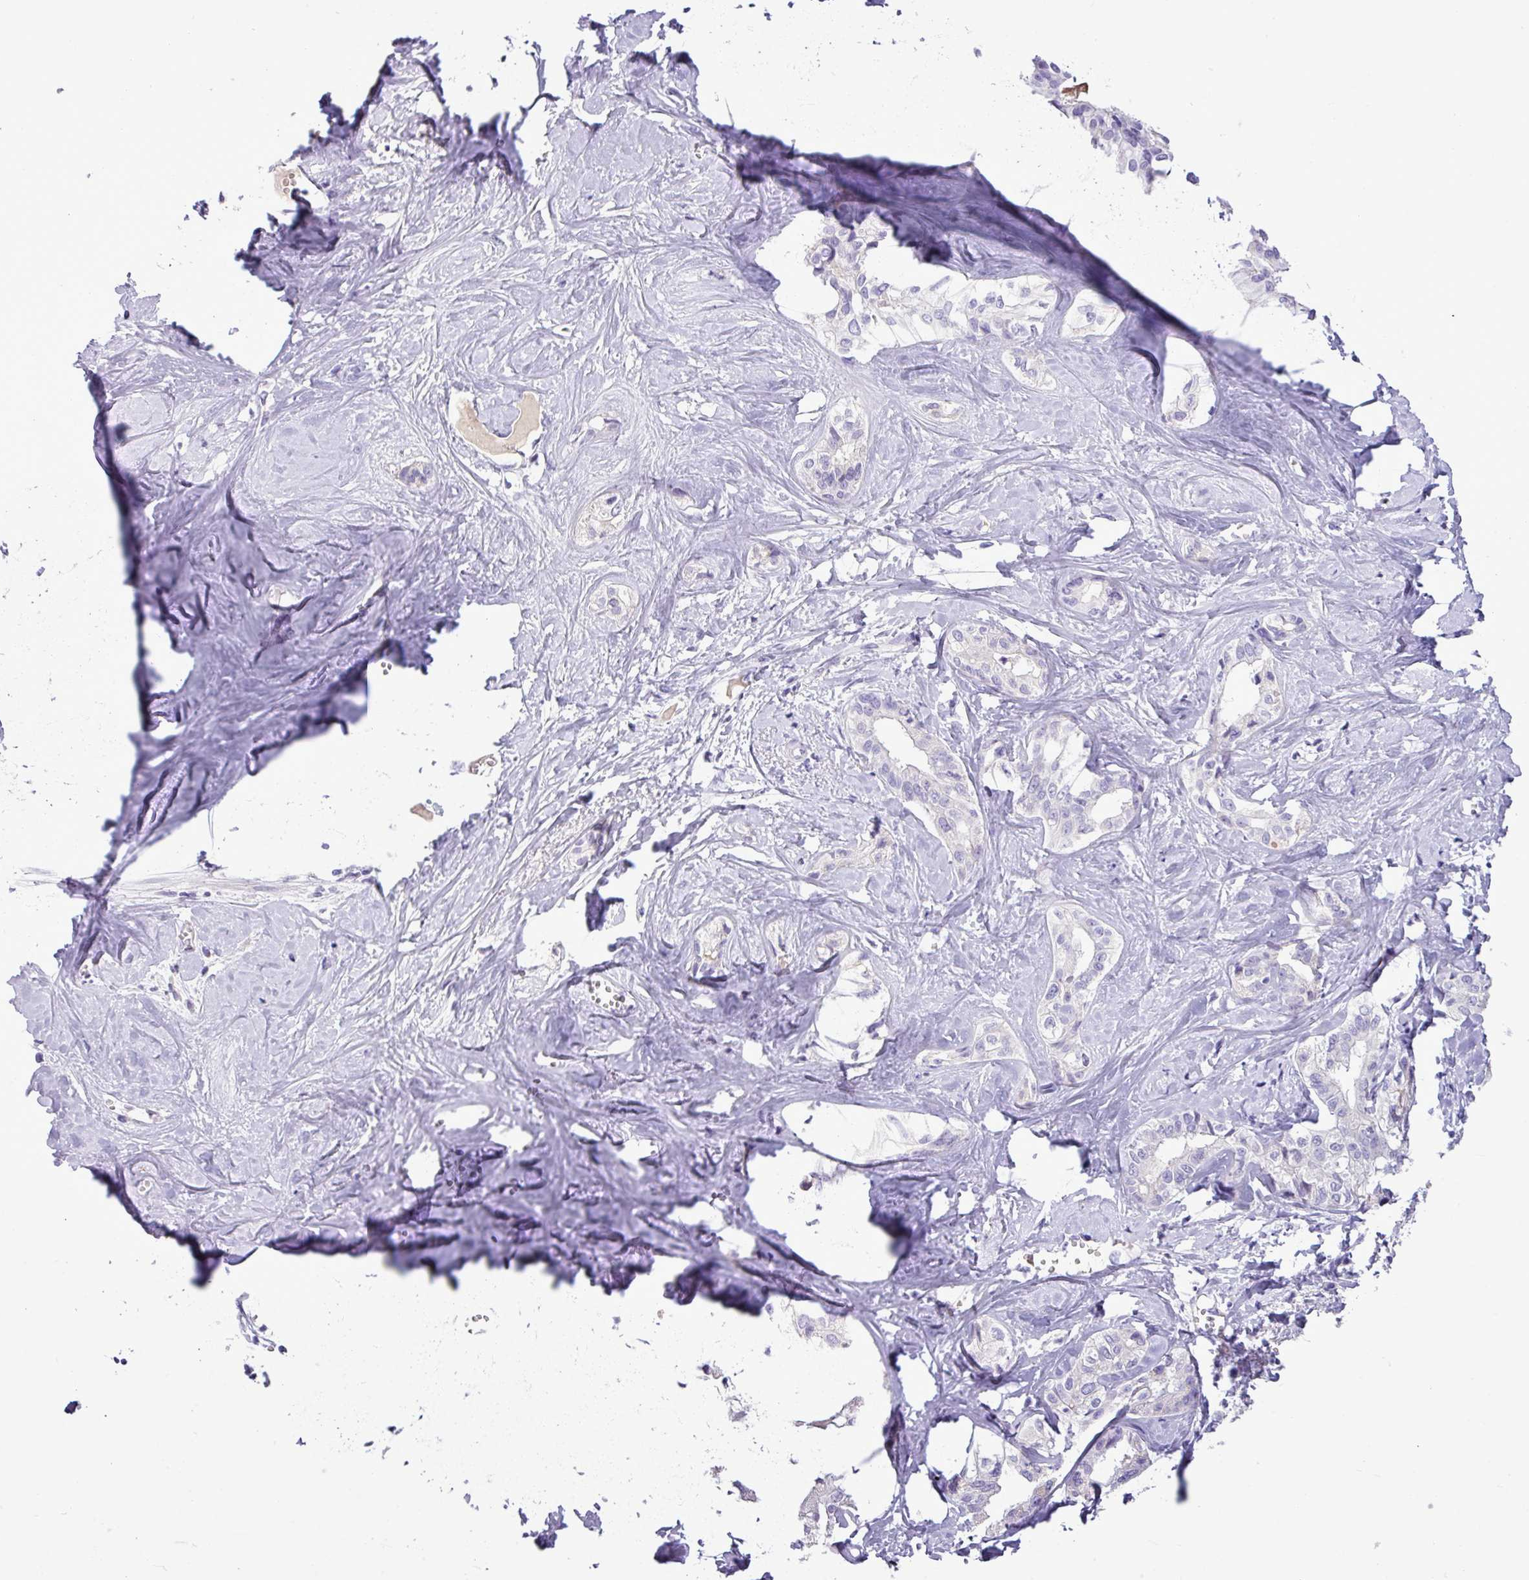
{"staining": {"intensity": "negative", "quantity": "none", "location": "none"}, "tissue": "liver cancer", "cell_type": "Tumor cells", "image_type": "cancer", "snomed": [{"axis": "morphology", "description": "Cholangiocarcinoma"}, {"axis": "topography", "description": "Liver"}], "caption": "High magnification brightfield microscopy of liver cancer stained with DAB (3,3'-diaminobenzidine) (brown) and counterstained with hematoxylin (blue): tumor cells show no significant expression.", "gene": "IL17A", "patient": {"sex": "female", "age": 77}}